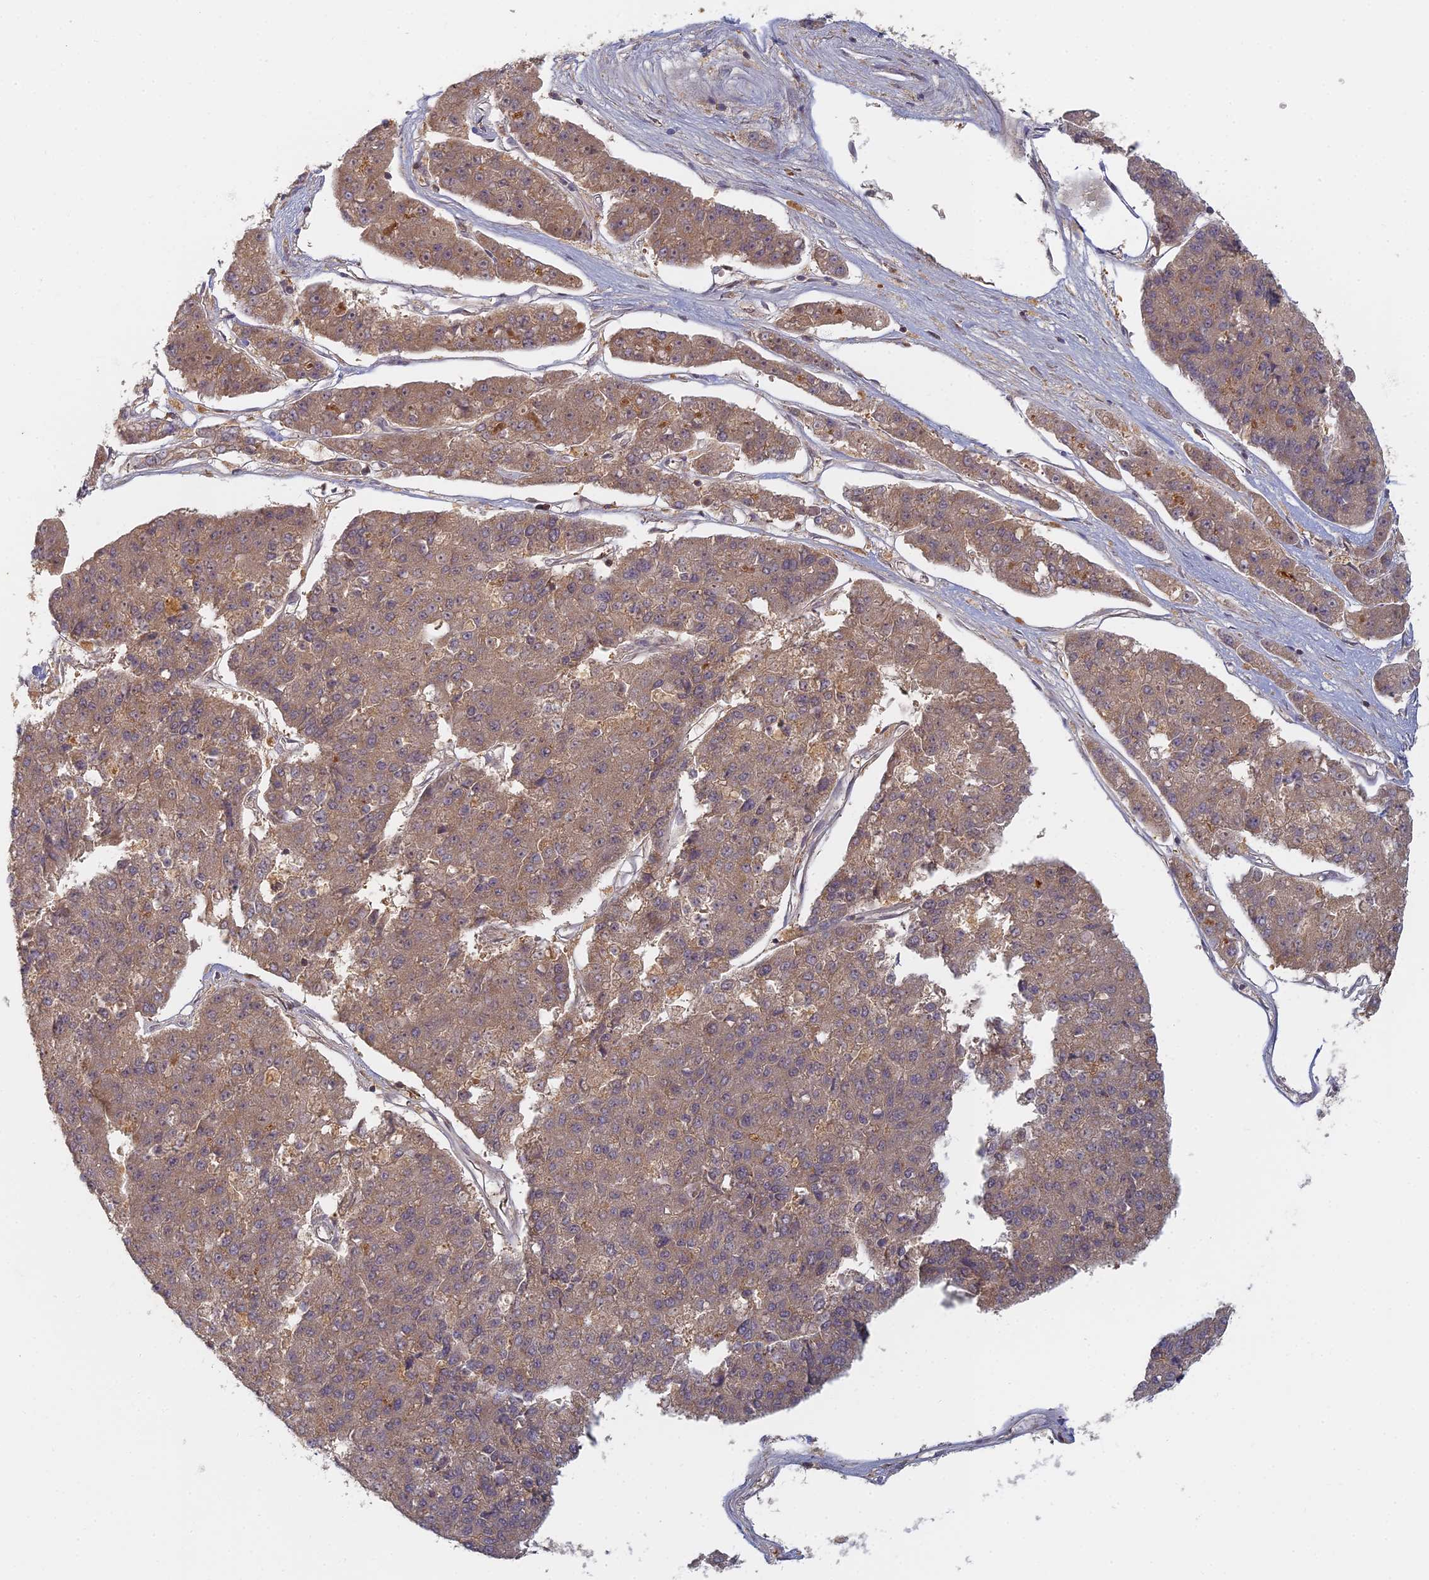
{"staining": {"intensity": "weak", "quantity": ">75%", "location": "cytoplasmic/membranous"}, "tissue": "pancreatic cancer", "cell_type": "Tumor cells", "image_type": "cancer", "snomed": [{"axis": "morphology", "description": "Adenocarcinoma, NOS"}, {"axis": "topography", "description": "Pancreas"}], "caption": "Weak cytoplasmic/membranous expression is identified in approximately >75% of tumor cells in pancreatic cancer.", "gene": "INO80D", "patient": {"sex": "male", "age": 50}}